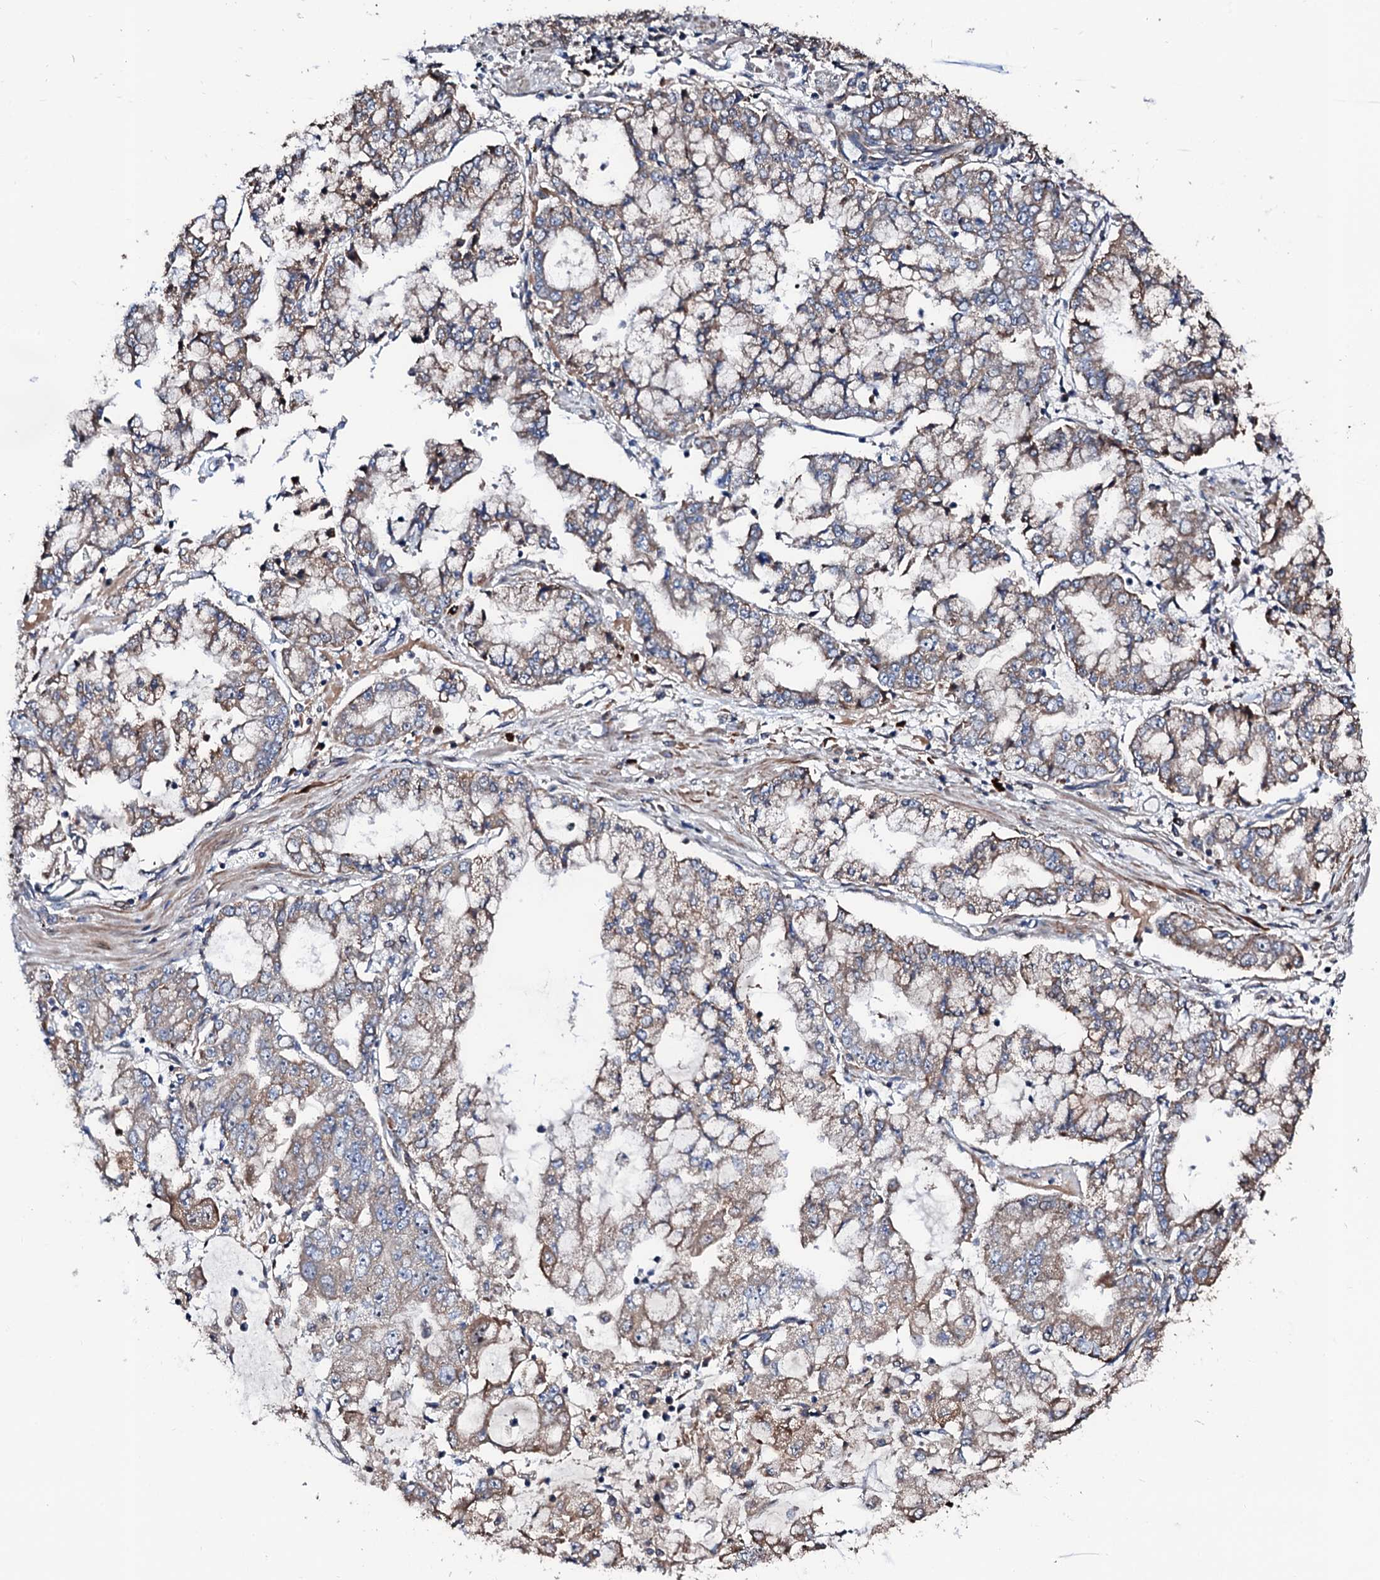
{"staining": {"intensity": "weak", "quantity": "25%-75%", "location": "cytoplasmic/membranous"}, "tissue": "stomach cancer", "cell_type": "Tumor cells", "image_type": "cancer", "snomed": [{"axis": "morphology", "description": "Adenocarcinoma, NOS"}, {"axis": "topography", "description": "Stomach"}], "caption": "Stomach cancer (adenocarcinoma) stained with a protein marker reveals weak staining in tumor cells.", "gene": "KIF18A", "patient": {"sex": "male", "age": 76}}